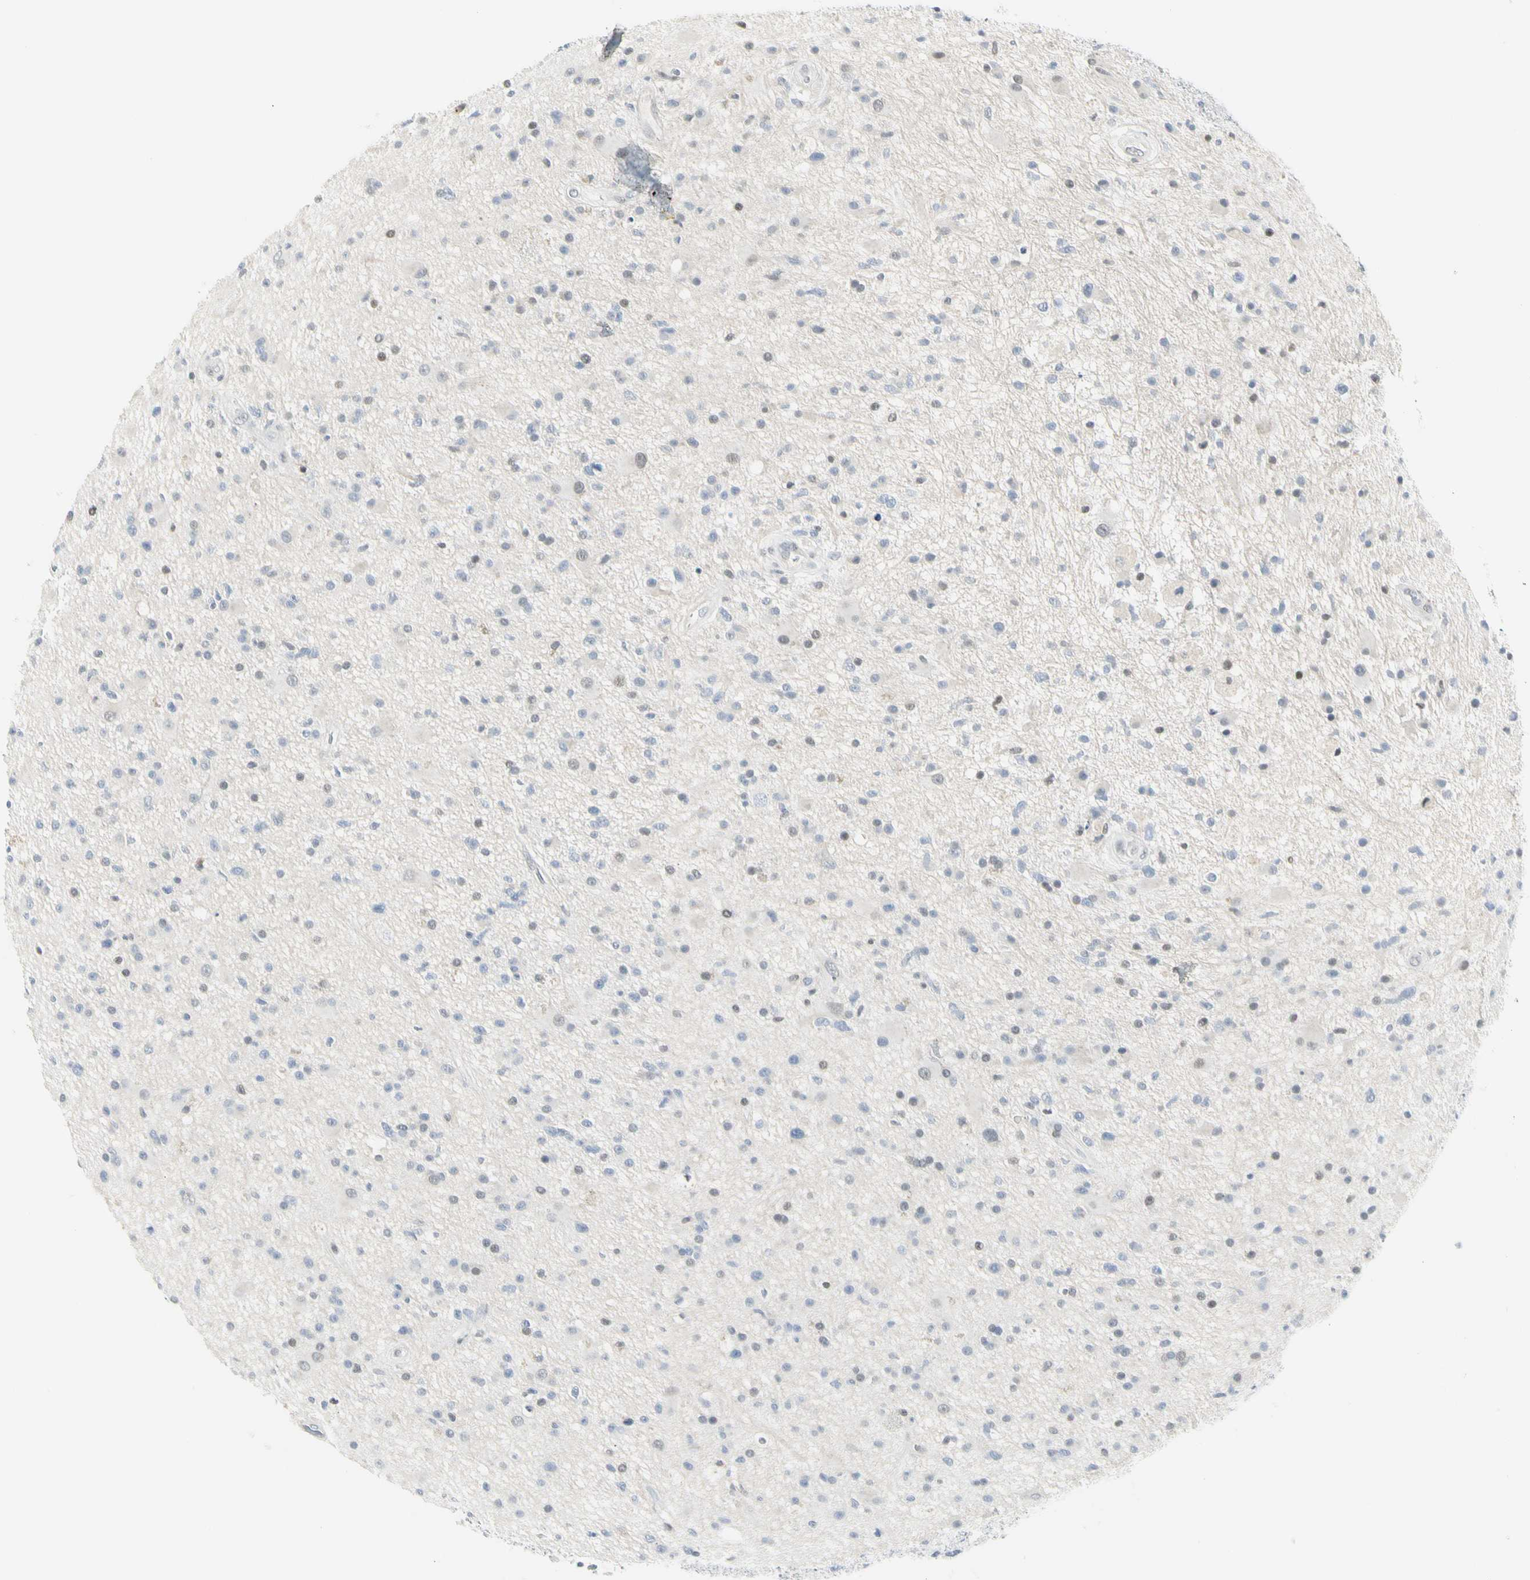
{"staining": {"intensity": "negative", "quantity": "none", "location": "none"}, "tissue": "glioma", "cell_type": "Tumor cells", "image_type": "cancer", "snomed": [{"axis": "morphology", "description": "Glioma, malignant, High grade"}, {"axis": "topography", "description": "Brain"}], "caption": "A high-resolution photomicrograph shows immunohistochemistry (IHC) staining of high-grade glioma (malignant), which displays no significant staining in tumor cells.", "gene": "ZBTB7B", "patient": {"sex": "male", "age": 33}}